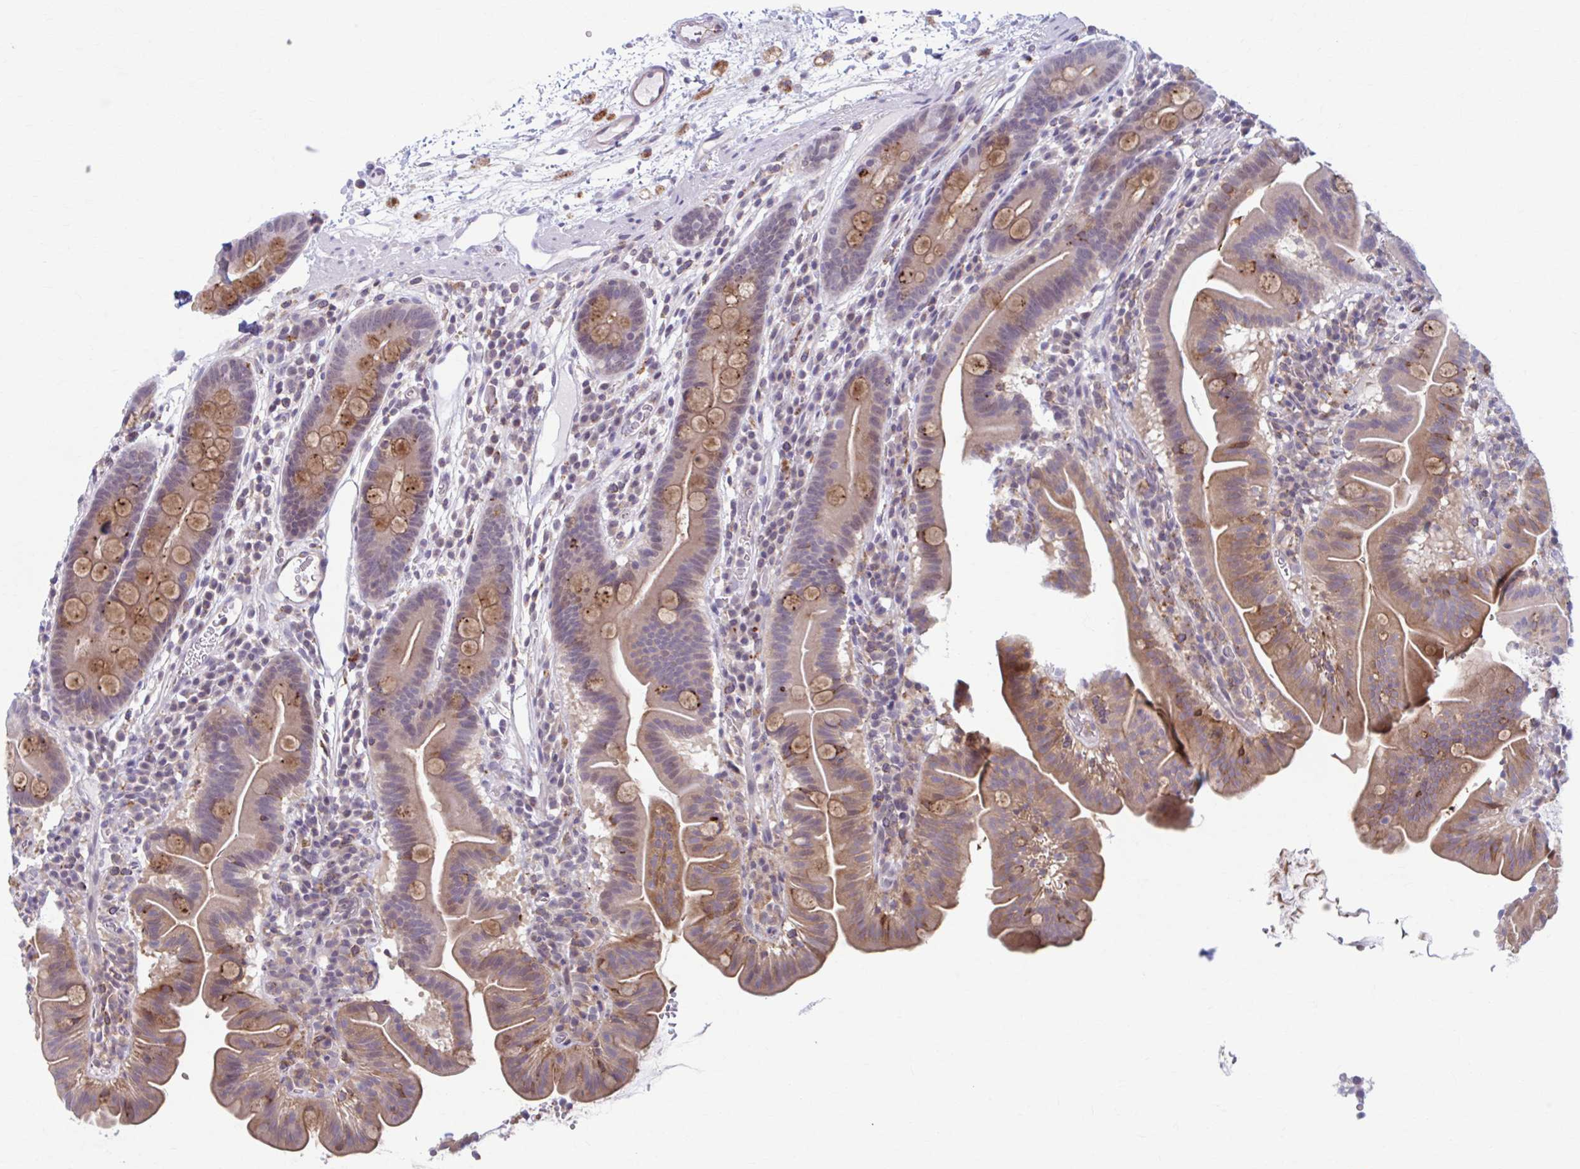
{"staining": {"intensity": "moderate", "quantity": "25%-75%", "location": "cytoplasmic/membranous"}, "tissue": "small intestine", "cell_type": "Glandular cells", "image_type": "normal", "snomed": [{"axis": "morphology", "description": "Normal tissue, NOS"}, {"axis": "topography", "description": "Small intestine"}], "caption": "High-magnification brightfield microscopy of normal small intestine stained with DAB (brown) and counterstained with hematoxylin (blue). glandular cells exhibit moderate cytoplasmic/membranous positivity is identified in approximately25%-75% of cells. (brown staining indicates protein expression, while blue staining denotes nuclei).", "gene": "ADAT3", "patient": {"sex": "male", "age": 26}}